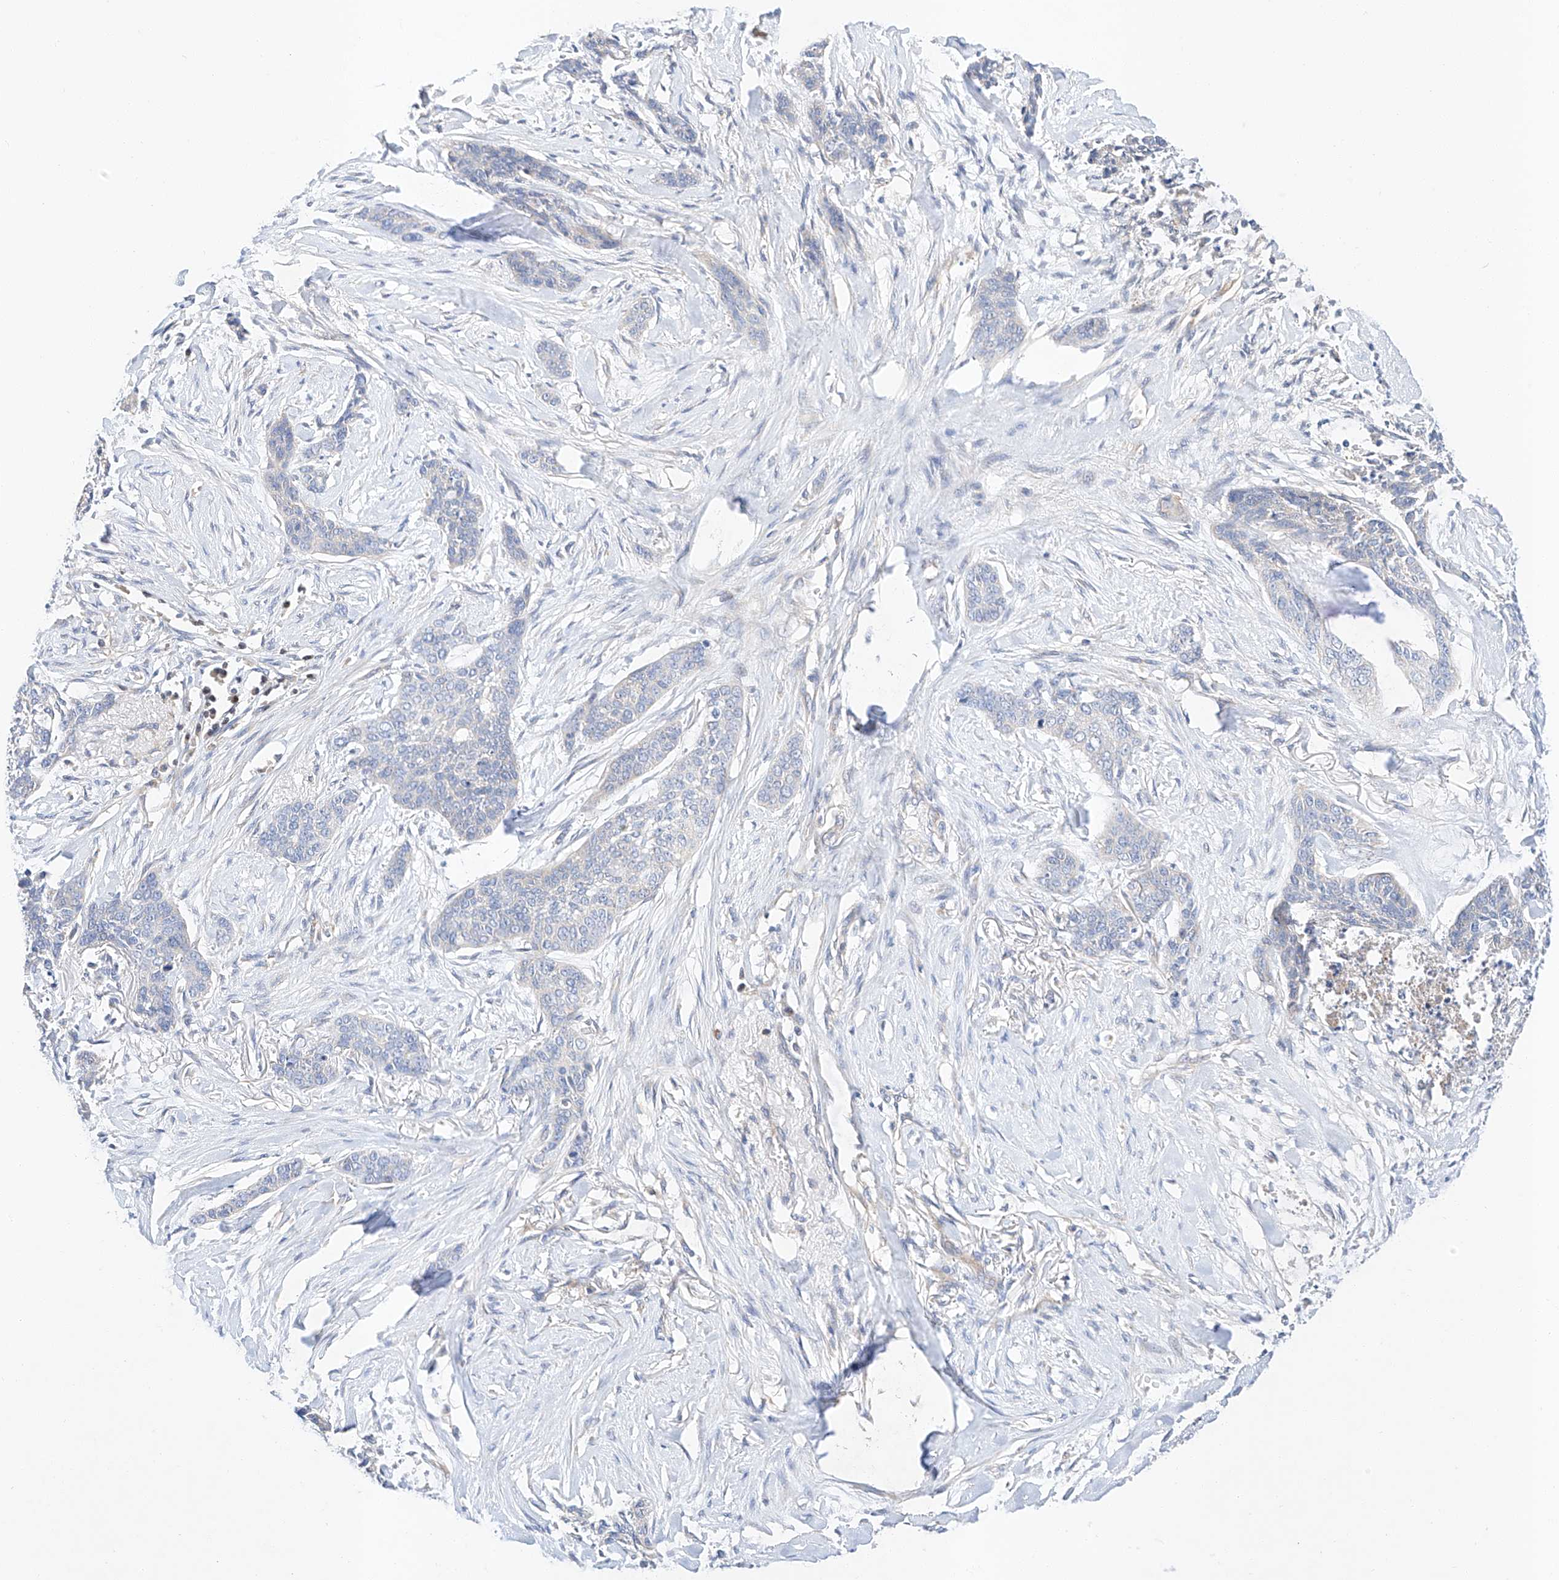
{"staining": {"intensity": "negative", "quantity": "none", "location": "none"}, "tissue": "skin cancer", "cell_type": "Tumor cells", "image_type": "cancer", "snomed": [{"axis": "morphology", "description": "Basal cell carcinoma"}, {"axis": "topography", "description": "Skin"}], "caption": "Immunohistochemistry of skin cancer reveals no positivity in tumor cells.", "gene": "C6orf118", "patient": {"sex": "female", "age": 64}}